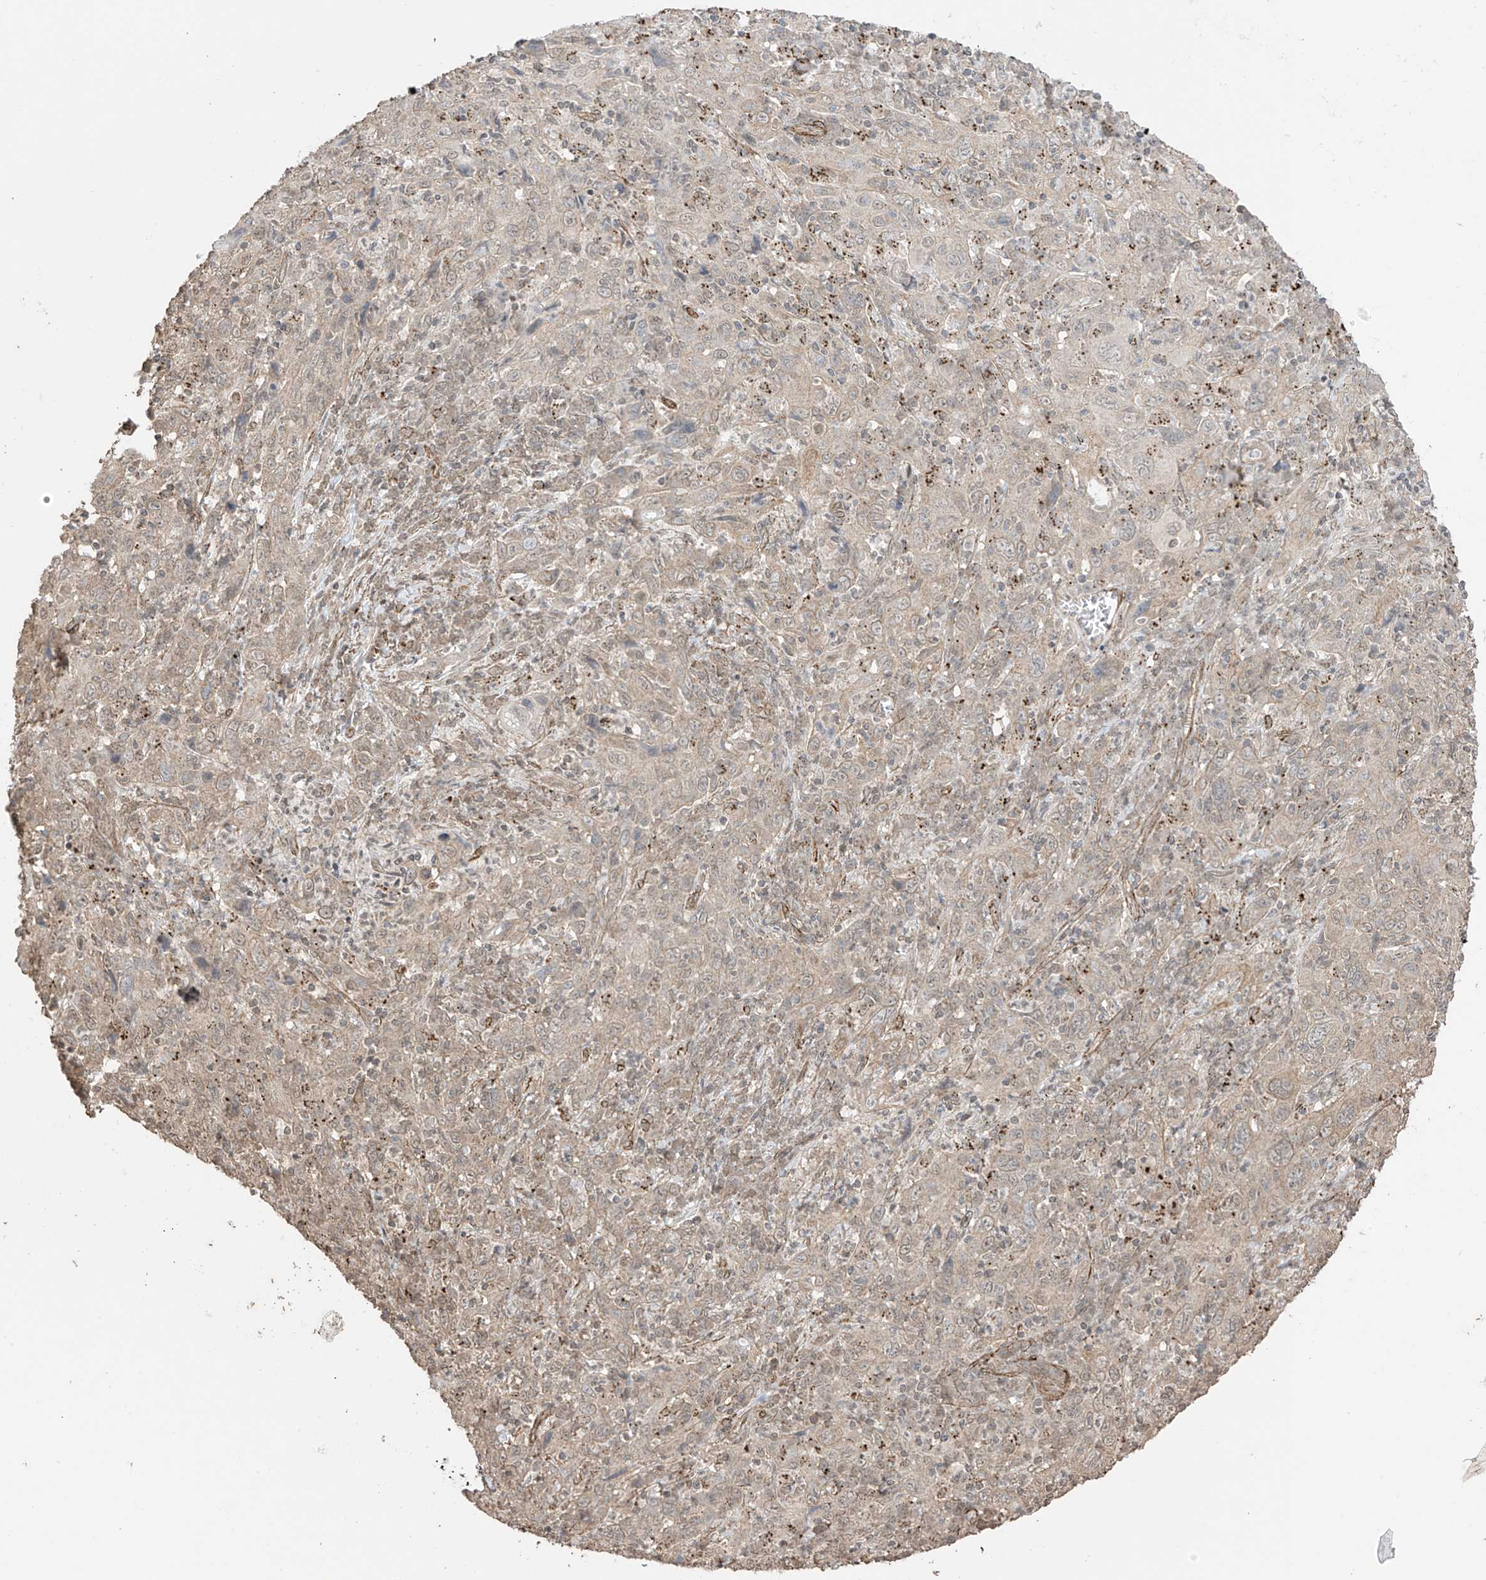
{"staining": {"intensity": "weak", "quantity": "<25%", "location": "cytoplasmic/membranous"}, "tissue": "cervical cancer", "cell_type": "Tumor cells", "image_type": "cancer", "snomed": [{"axis": "morphology", "description": "Squamous cell carcinoma, NOS"}, {"axis": "topography", "description": "Cervix"}], "caption": "IHC of human cervical cancer demonstrates no positivity in tumor cells.", "gene": "TTLL5", "patient": {"sex": "female", "age": 46}}